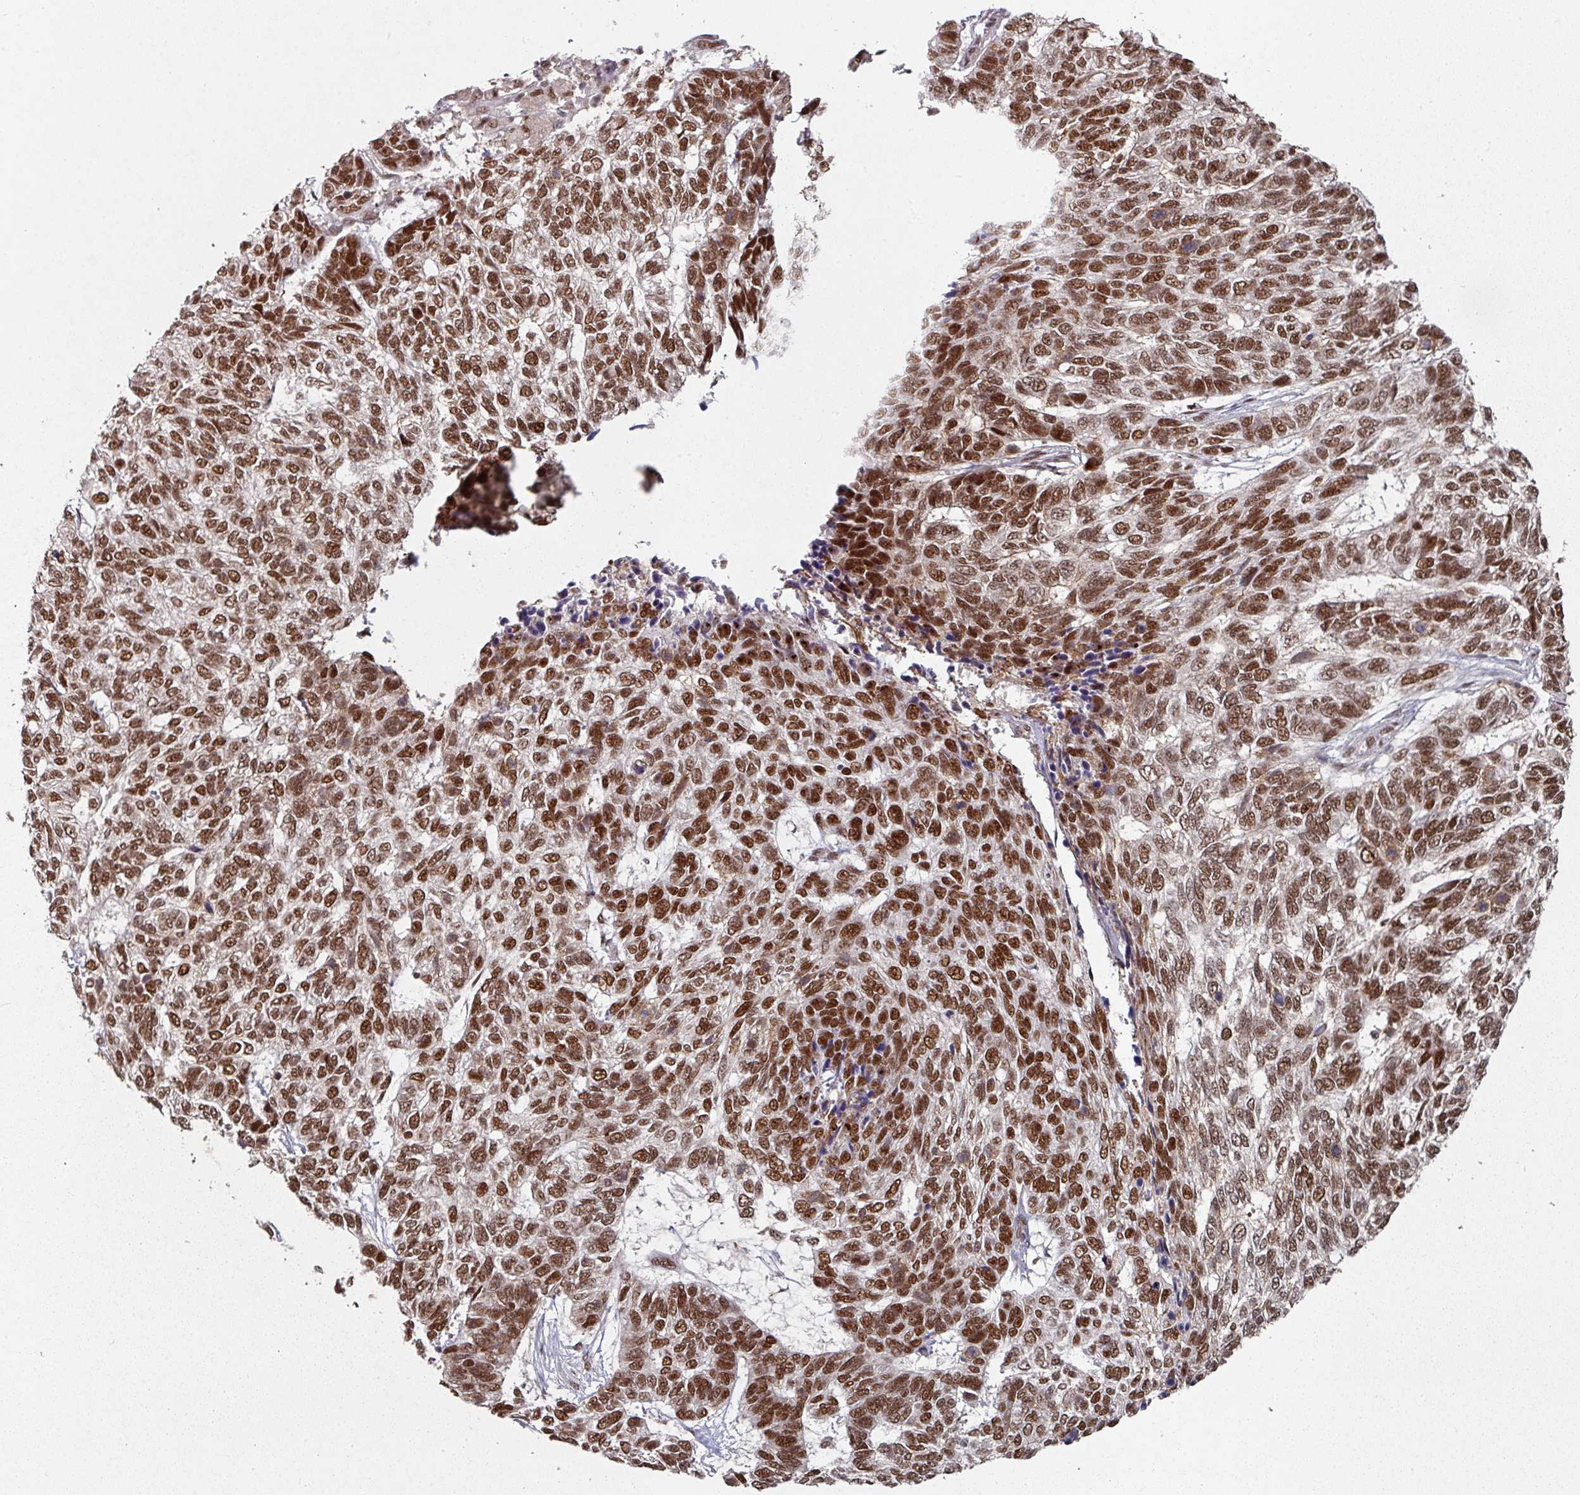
{"staining": {"intensity": "strong", "quantity": ">75%", "location": "nuclear"}, "tissue": "skin cancer", "cell_type": "Tumor cells", "image_type": "cancer", "snomed": [{"axis": "morphology", "description": "Basal cell carcinoma"}, {"axis": "topography", "description": "Skin"}], "caption": "IHC (DAB (3,3'-diaminobenzidine)) staining of human skin cancer (basal cell carcinoma) exhibits strong nuclear protein positivity in about >75% of tumor cells. The protein is shown in brown color, while the nuclei are stained blue.", "gene": "MEPCE", "patient": {"sex": "female", "age": 65}}